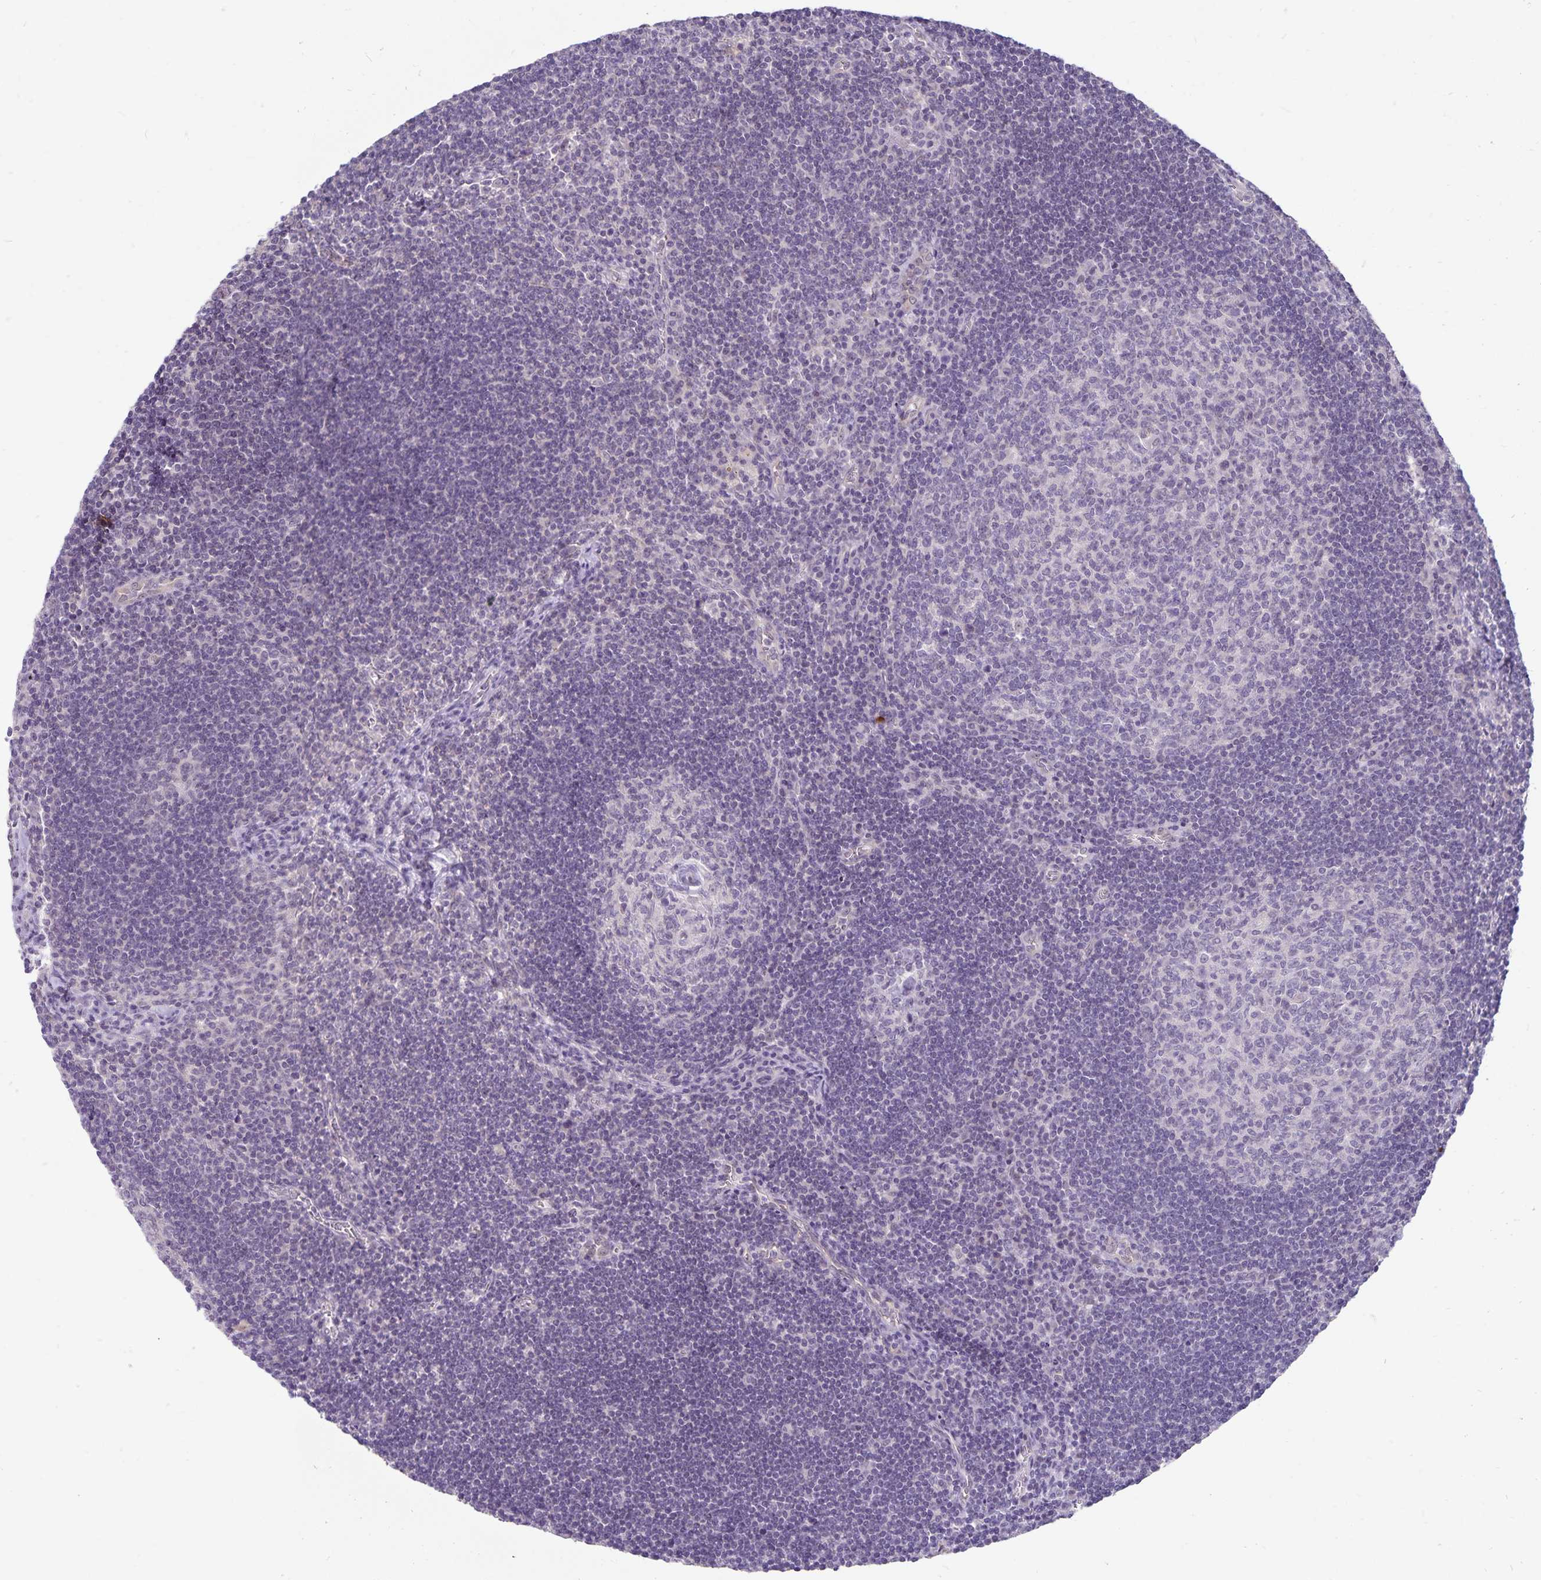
{"staining": {"intensity": "negative", "quantity": "none", "location": "none"}, "tissue": "lymph node", "cell_type": "Germinal center cells", "image_type": "normal", "snomed": [{"axis": "morphology", "description": "Normal tissue, NOS"}, {"axis": "topography", "description": "Lymph node"}], "caption": "Germinal center cells show no significant protein staining in benign lymph node.", "gene": "CDKN2B", "patient": {"sex": "male", "age": 67}}